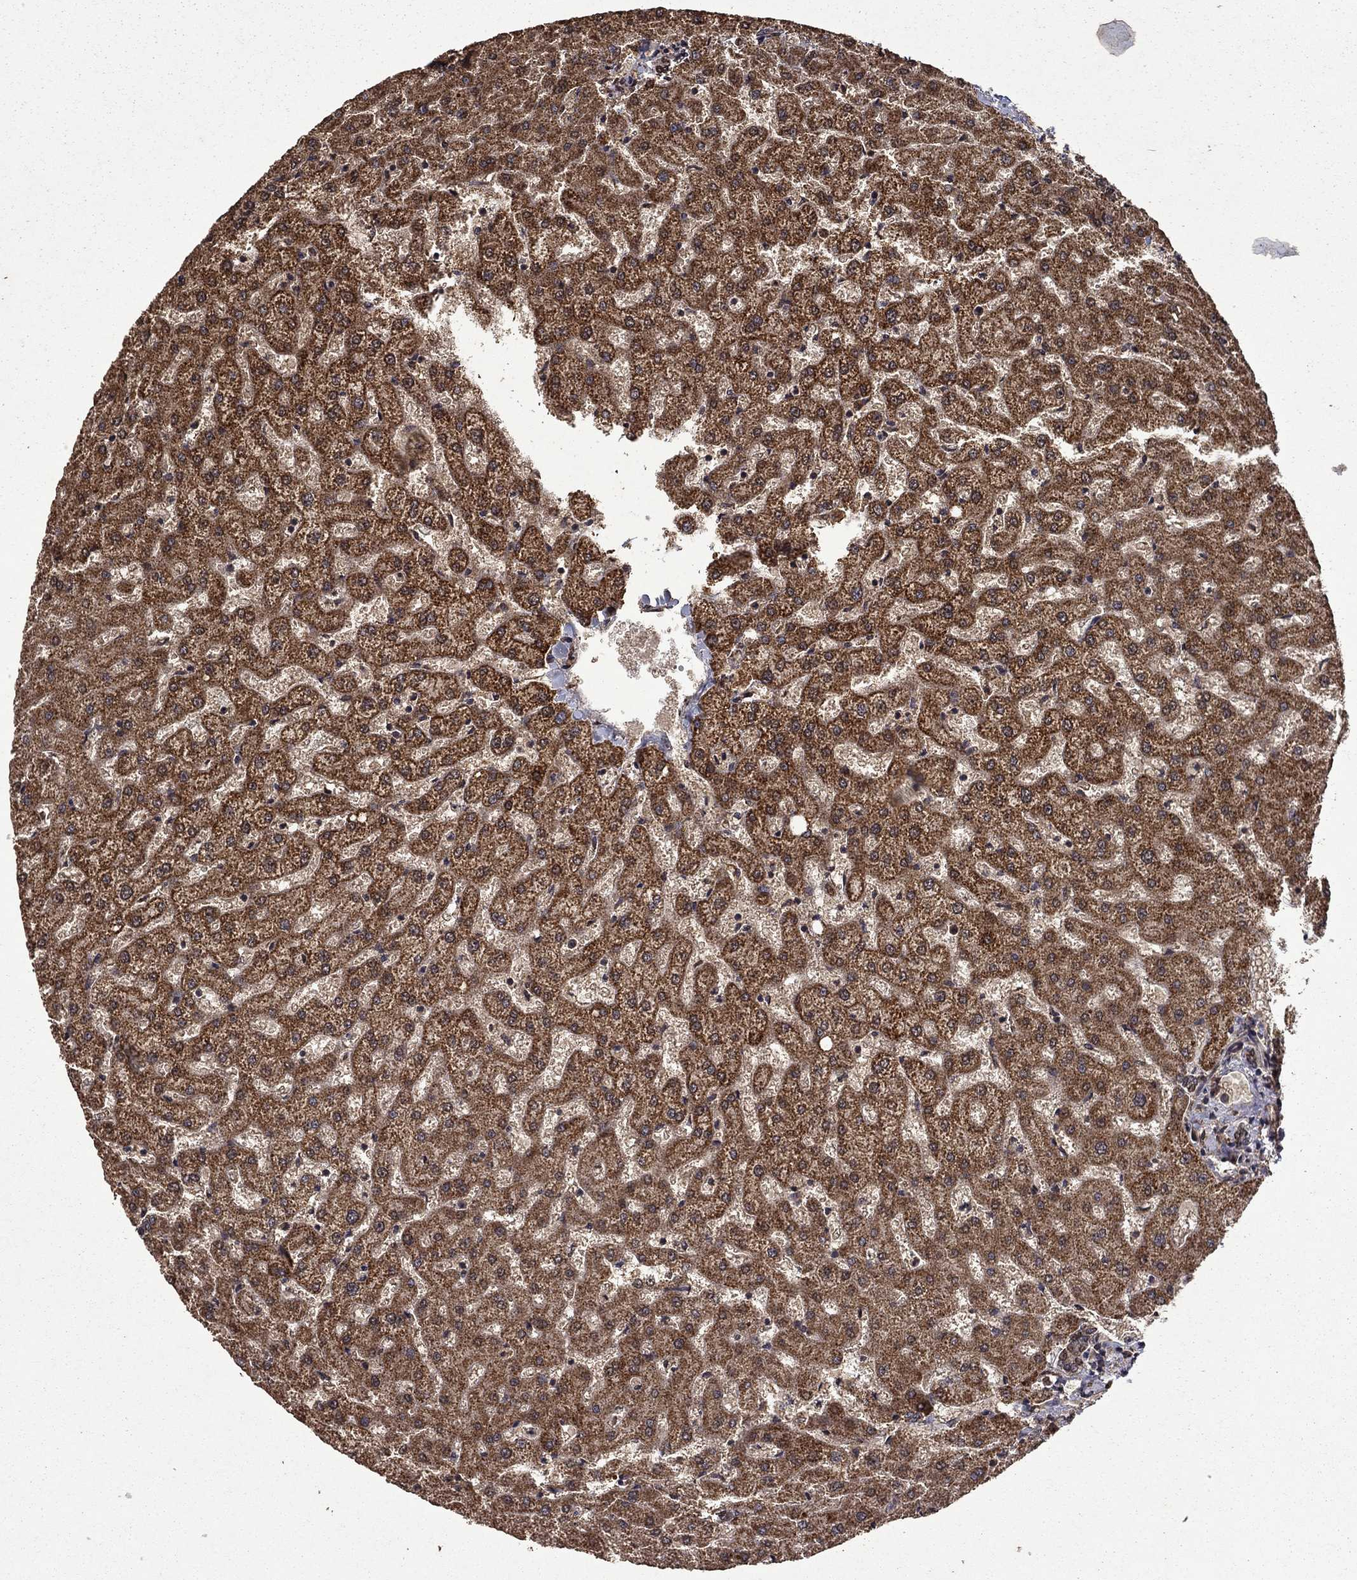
{"staining": {"intensity": "moderate", "quantity": "25%-75%", "location": "cytoplasmic/membranous,nuclear"}, "tissue": "liver", "cell_type": "Cholangiocytes", "image_type": "normal", "snomed": [{"axis": "morphology", "description": "Normal tissue, NOS"}, {"axis": "topography", "description": "Liver"}], "caption": "Benign liver was stained to show a protein in brown. There is medium levels of moderate cytoplasmic/membranous,nuclear staining in about 25%-75% of cholangiocytes.", "gene": "ITM2B", "patient": {"sex": "female", "age": 50}}